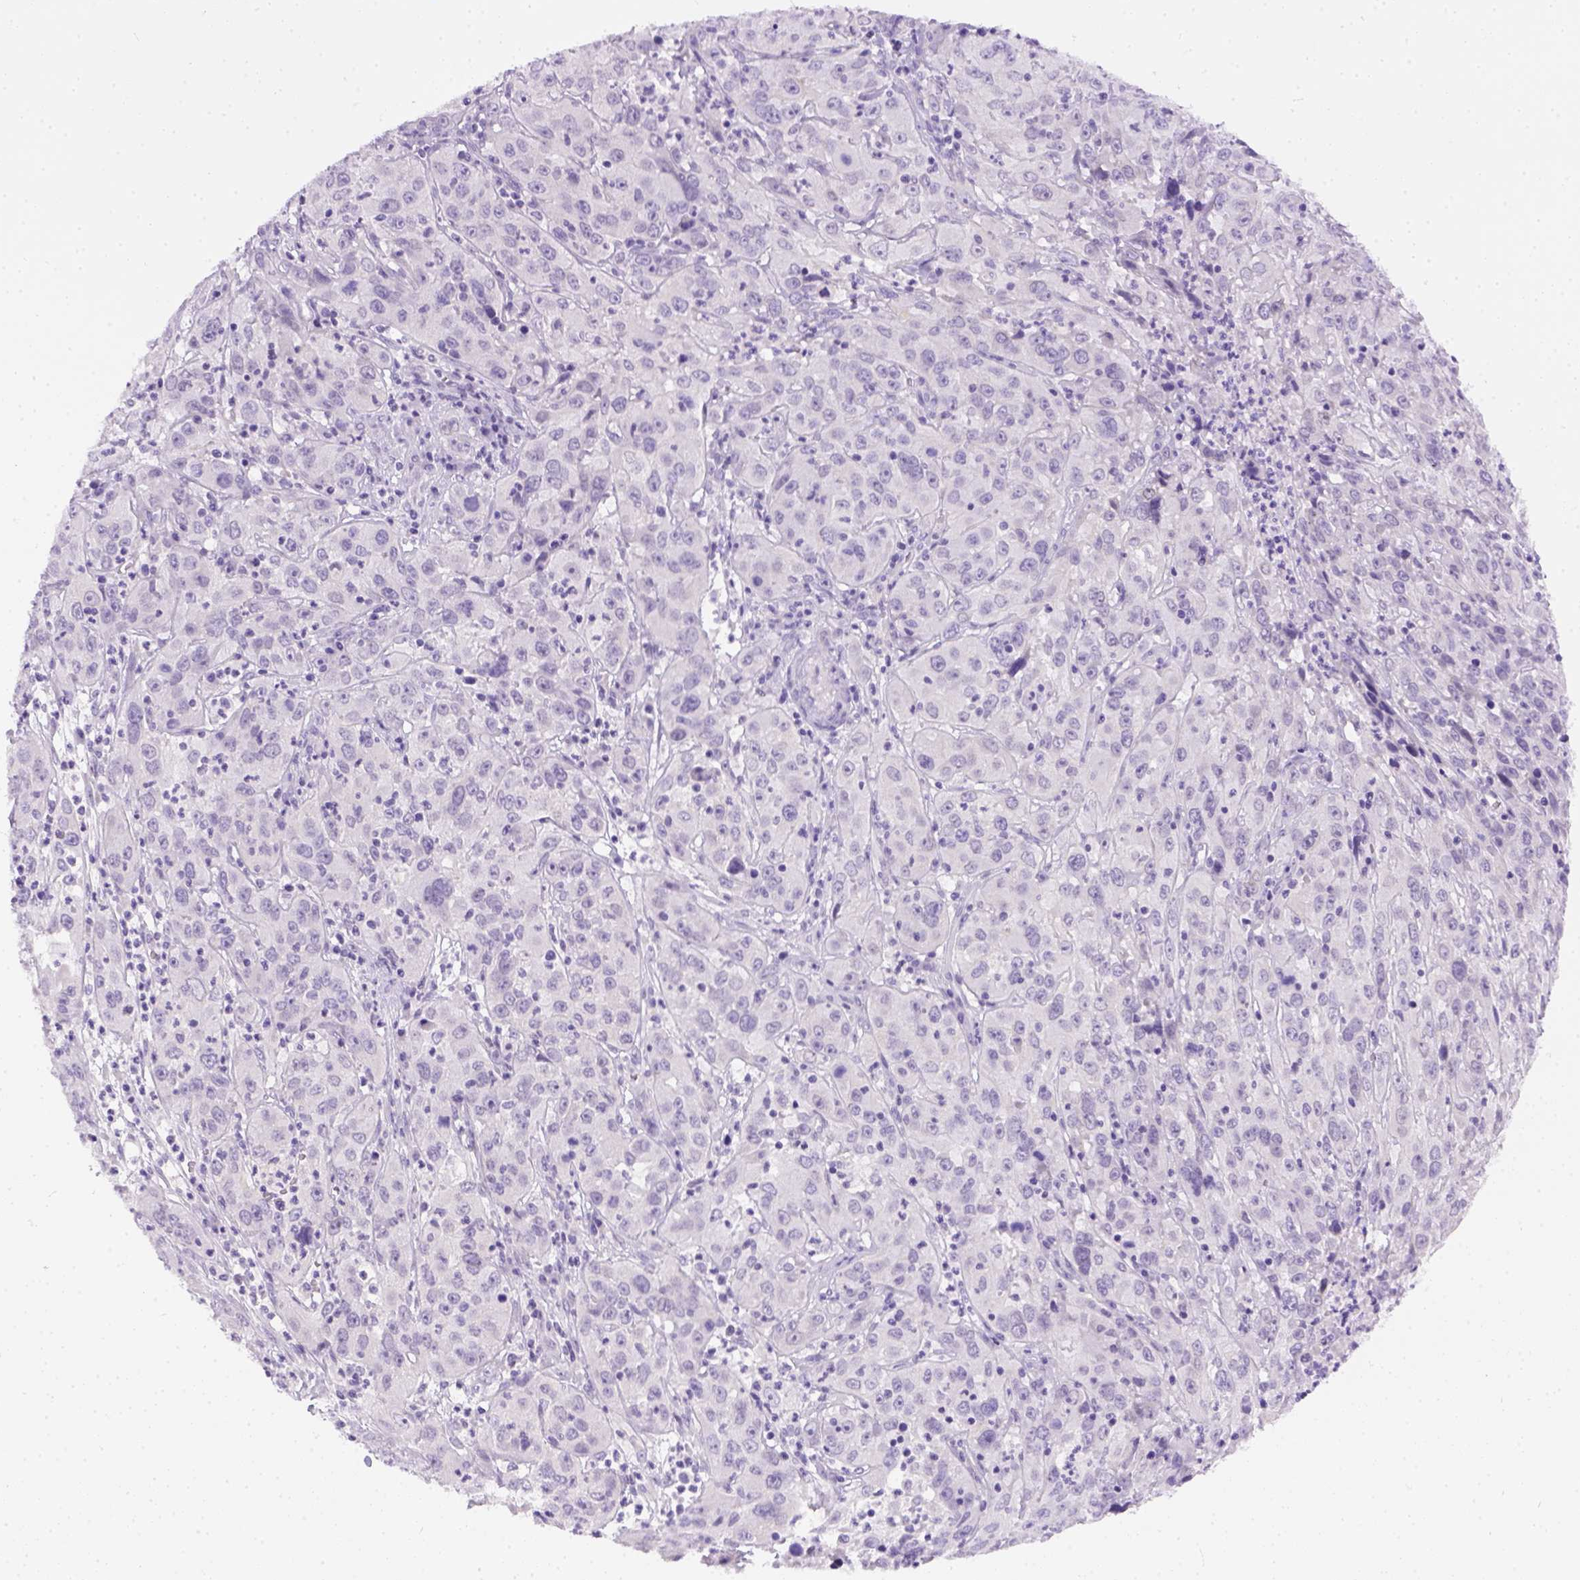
{"staining": {"intensity": "negative", "quantity": "none", "location": "none"}, "tissue": "cervical cancer", "cell_type": "Tumor cells", "image_type": "cancer", "snomed": [{"axis": "morphology", "description": "Squamous cell carcinoma, NOS"}, {"axis": "topography", "description": "Cervix"}], "caption": "Image shows no protein positivity in tumor cells of squamous cell carcinoma (cervical) tissue.", "gene": "FAM184B", "patient": {"sex": "female", "age": 32}}